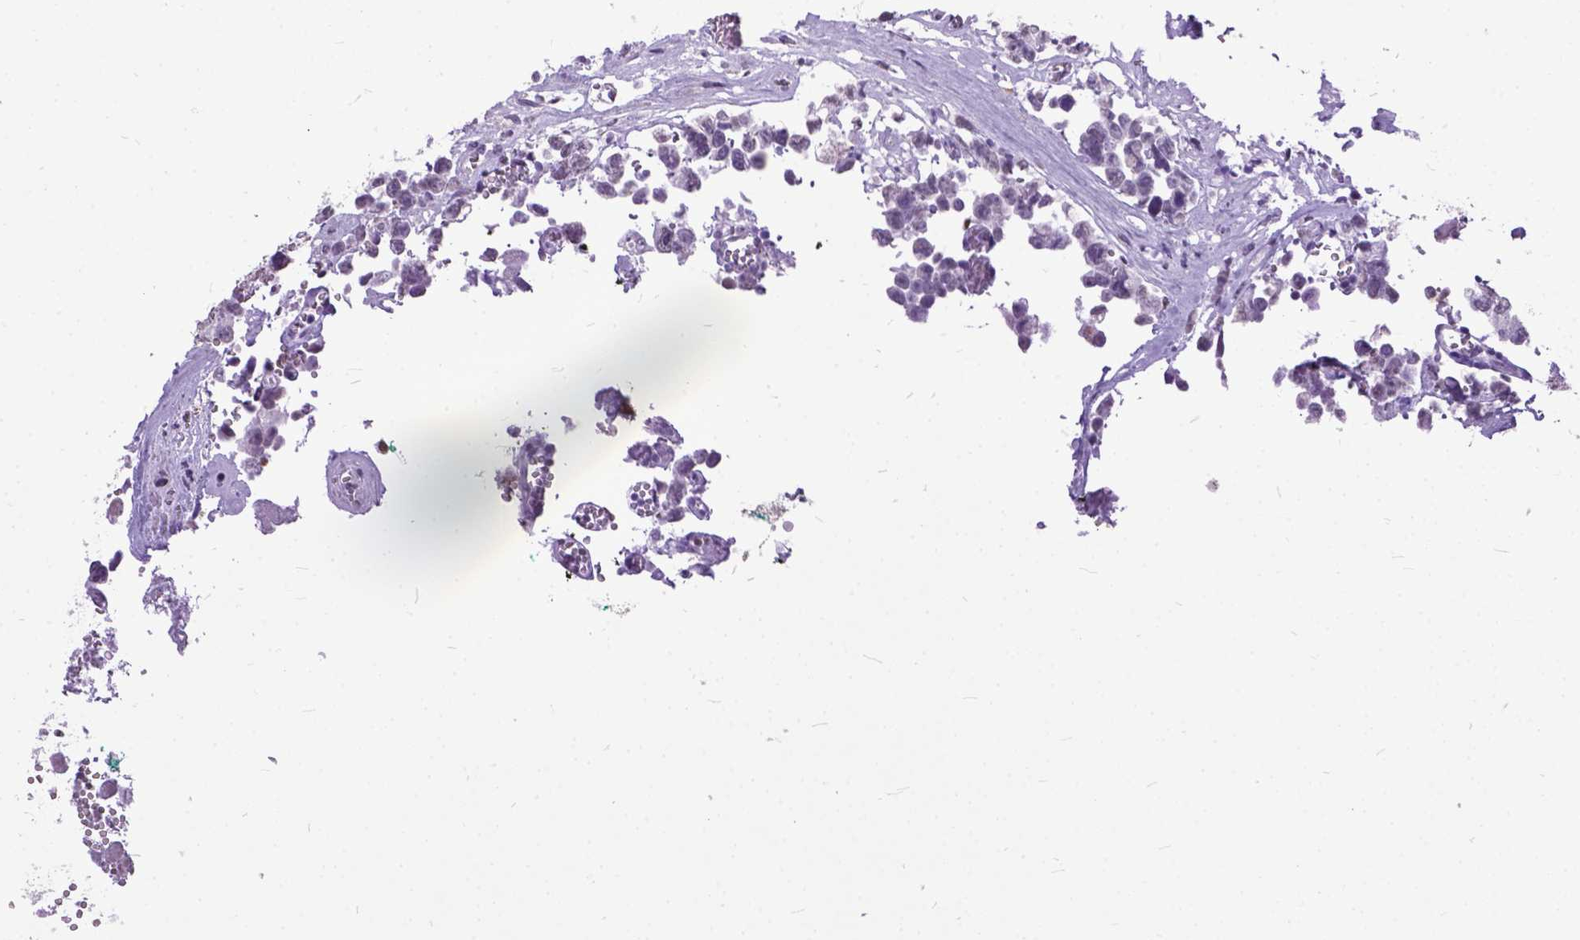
{"staining": {"intensity": "negative", "quantity": "none", "location": "none"}, "tissue": "testis cancer", "cell_type": "Tumor cells", "image_type": "cancer", "snomed": [{"axis": "morphology", "description": "Carcinoma, Embryonal, NOS"}, {"axis": "topography", "description": "Testis"}], "caption": "Immunohistochemical staining of human testis embryonal carcinoma reveals no significant staining in tumor cells.", "gene": "MARCHF10", "patient": {"sex": "male", "age": 18}}